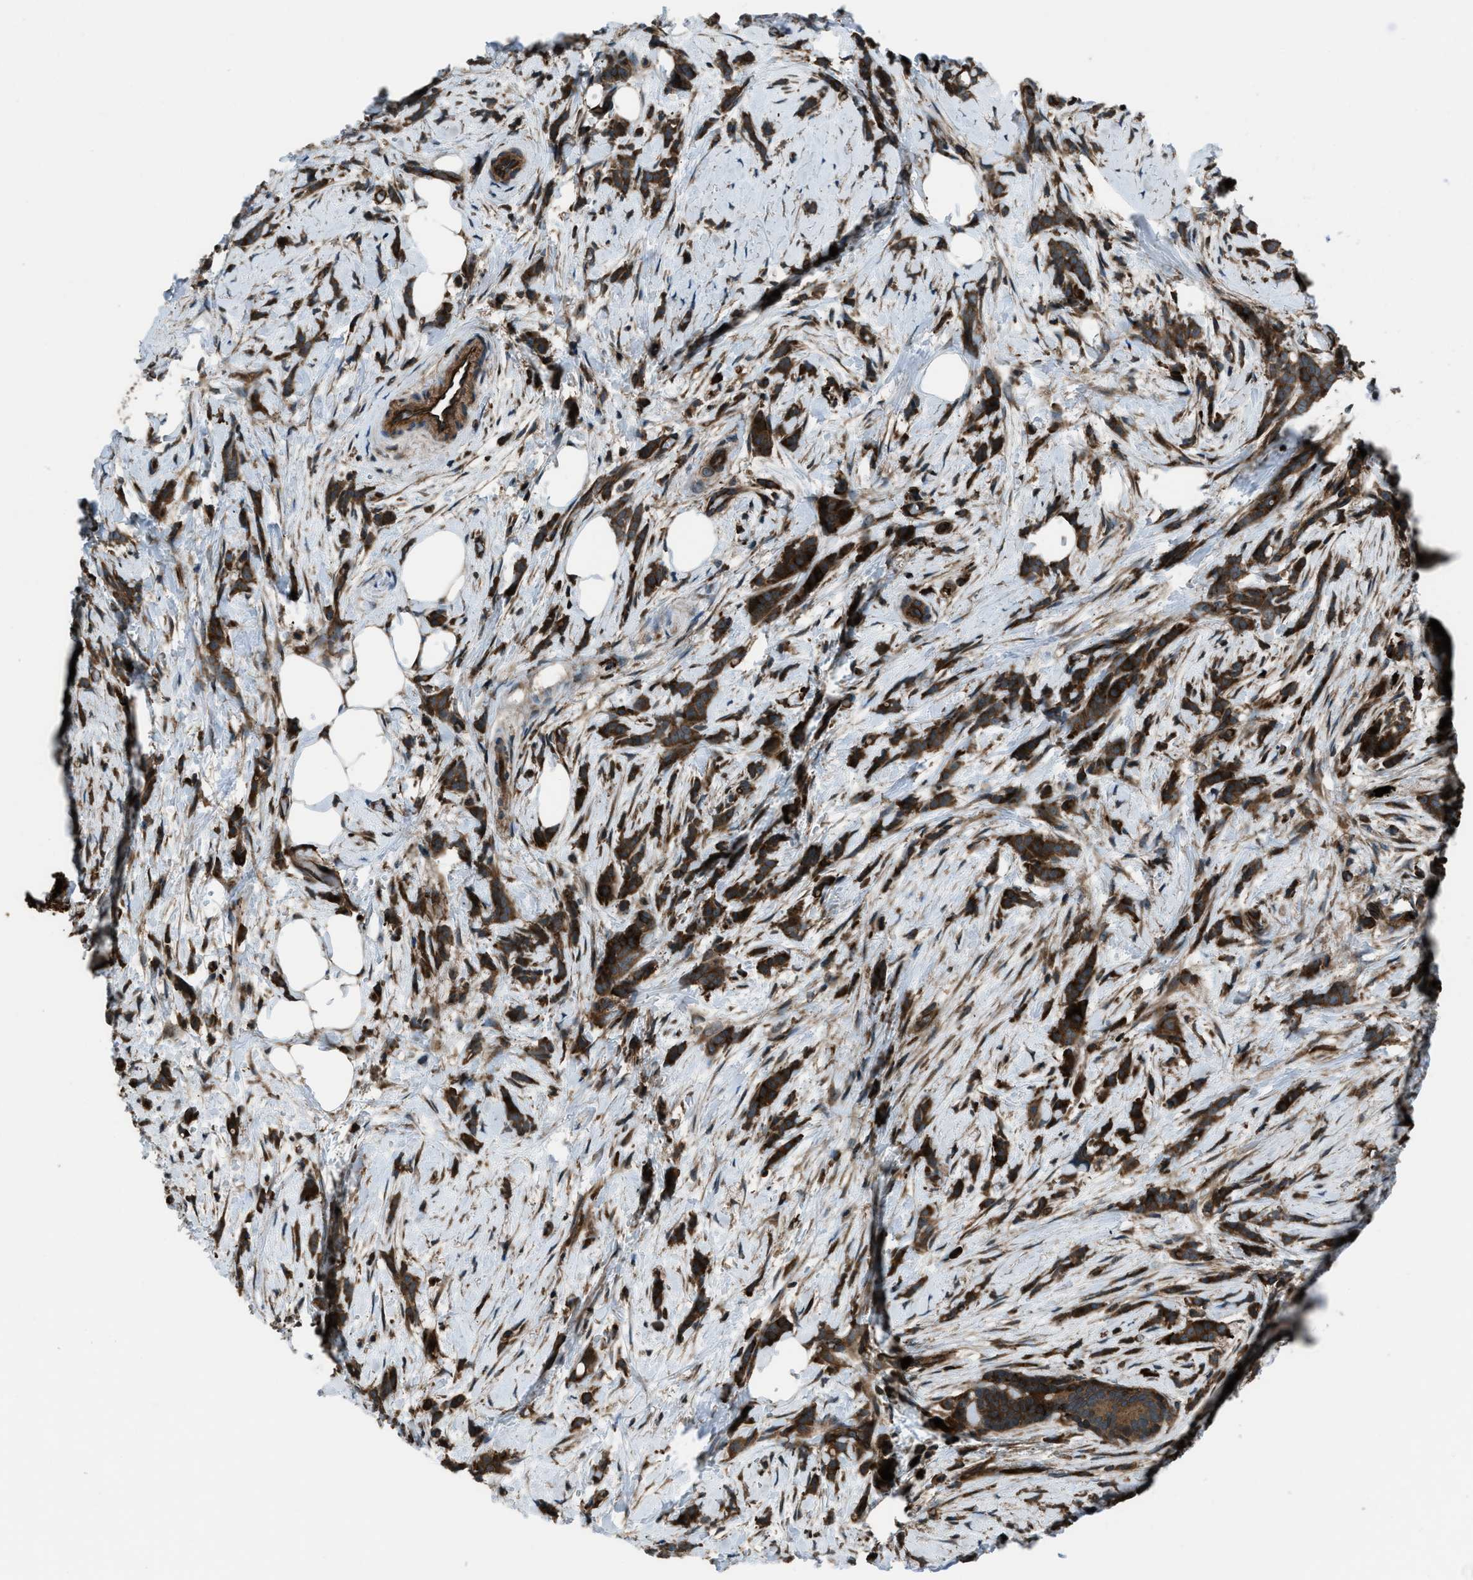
{"staining": {"intensity": "strong", "quantity": ">75%", "location": "cytoplasmic/membranous"}, "tissue": "breast cancer", "cell_type": "Tumor cells", "image_type": "cancer", "snomed": [{"axis": "morphology", "description": "Lobular carcinoma, in situ"}, {"axis": "morphology", "description": "Lobular carcinoma"}, {"axis": "topography", "description": "Breast"}], "caption": "Immunohistochemistry histopathology image of neoplastic tissue: breast cancer (lobular carcinoma) stained using immunohistochemistry (IHC) exhibits high levels of strong protein expression localized specifically in the cytoplasmic/membranous of tumor cells, appearing as a cytoplasmic/membranous brown color.", "gene": "SNX30", "patient": {"sex": "female", "age": 41}}